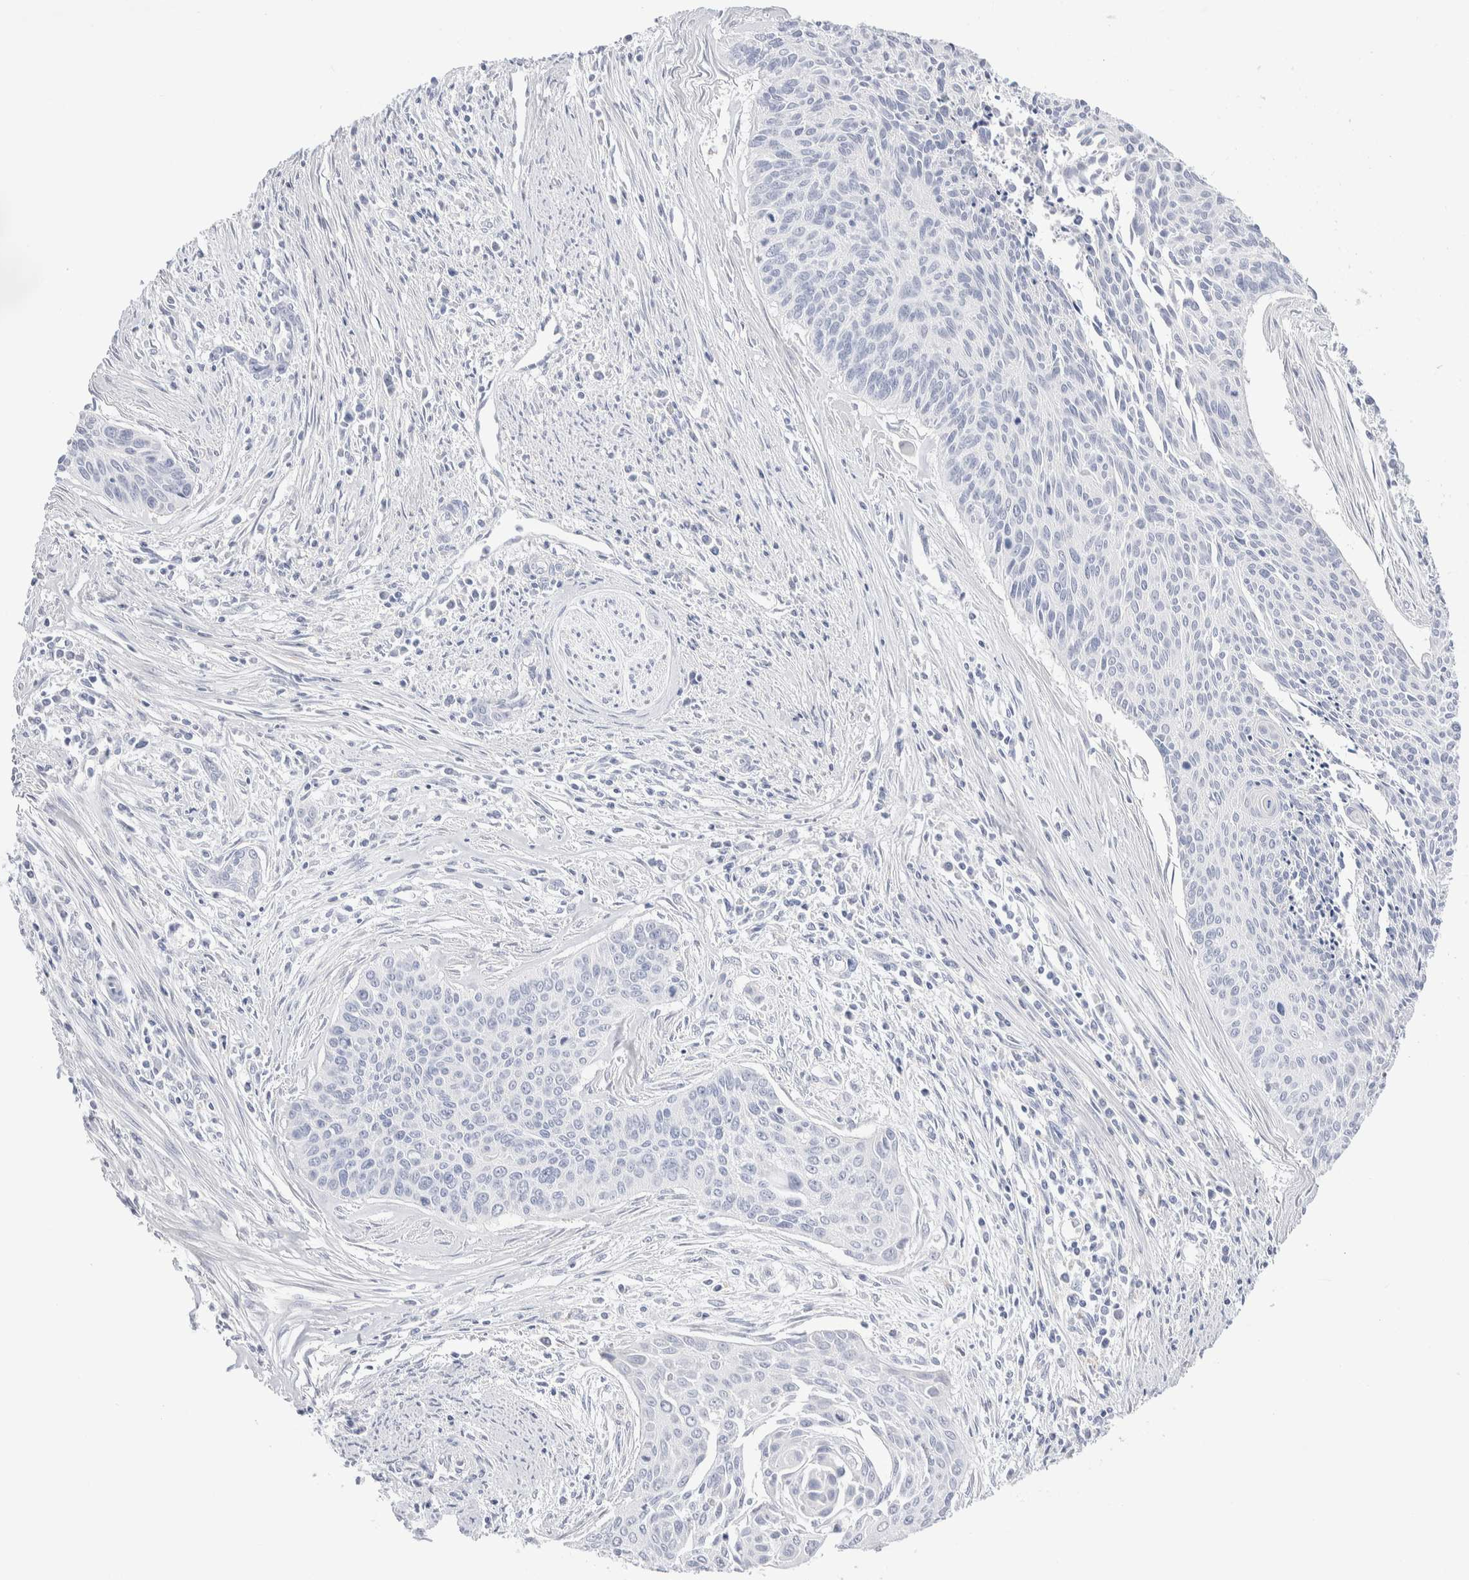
{"staining": {"intensity": "negative", "quantity": "none", "location": "none"}, "tissue": "cervical cancer", "cell_type": "Tumor cells", "image_type": "cancer", "snomed": [{"axis": "morphology", "description": "Squamous cell carcinoma, NOS"}, {"axis": "topography", "description": "Cervix"}], "caption": "DAB (3,3'-diaminobenzidine) immunohistochemical staining of human cervical cancer reveals no significant expression in tumor cells. Nuclei are stained in blue.", "gene": "GDA", "patient": {"sex": "female", "age": 55}}